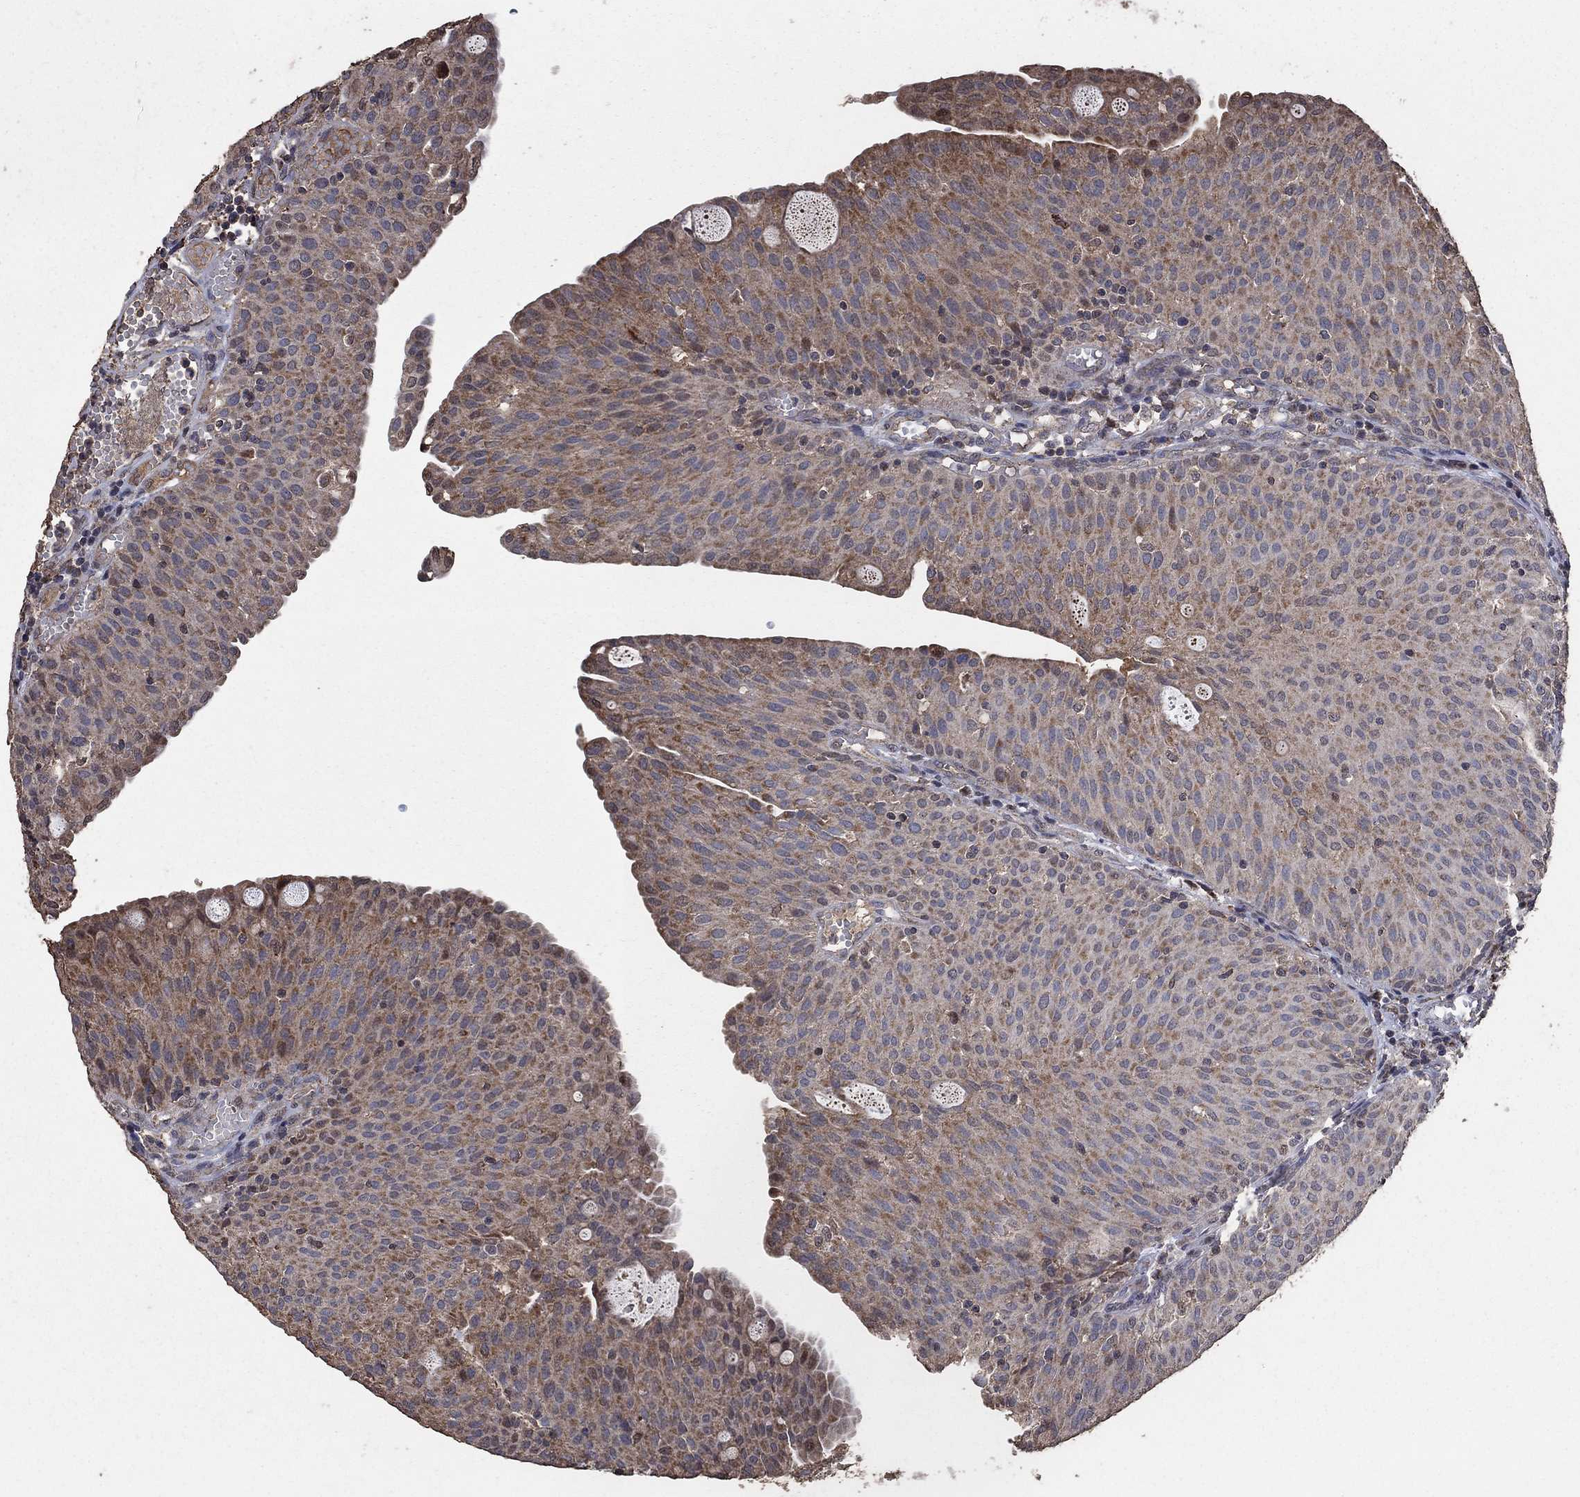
{"staining": {"intensity": "moderate", "quantity": "25%-75%", "location": "cytoplasmic/membranous"}, "tissue": "urothelial cancer", "cell_type": "Tumor cells", "image_type": "cancer", "snomed": [{"axis": "morphology", "description": "Urothelial carcinoma, Low grade"}, {"axis": "topography", "description": "Urinary bladder"}], "caption": "Human urothelial carcinoma (low-grade) stained with a protein marker exhibits moderate staining in tumor cells.", "gene": "MRPS24", "patient": {"sex": "male", "age": 54}}